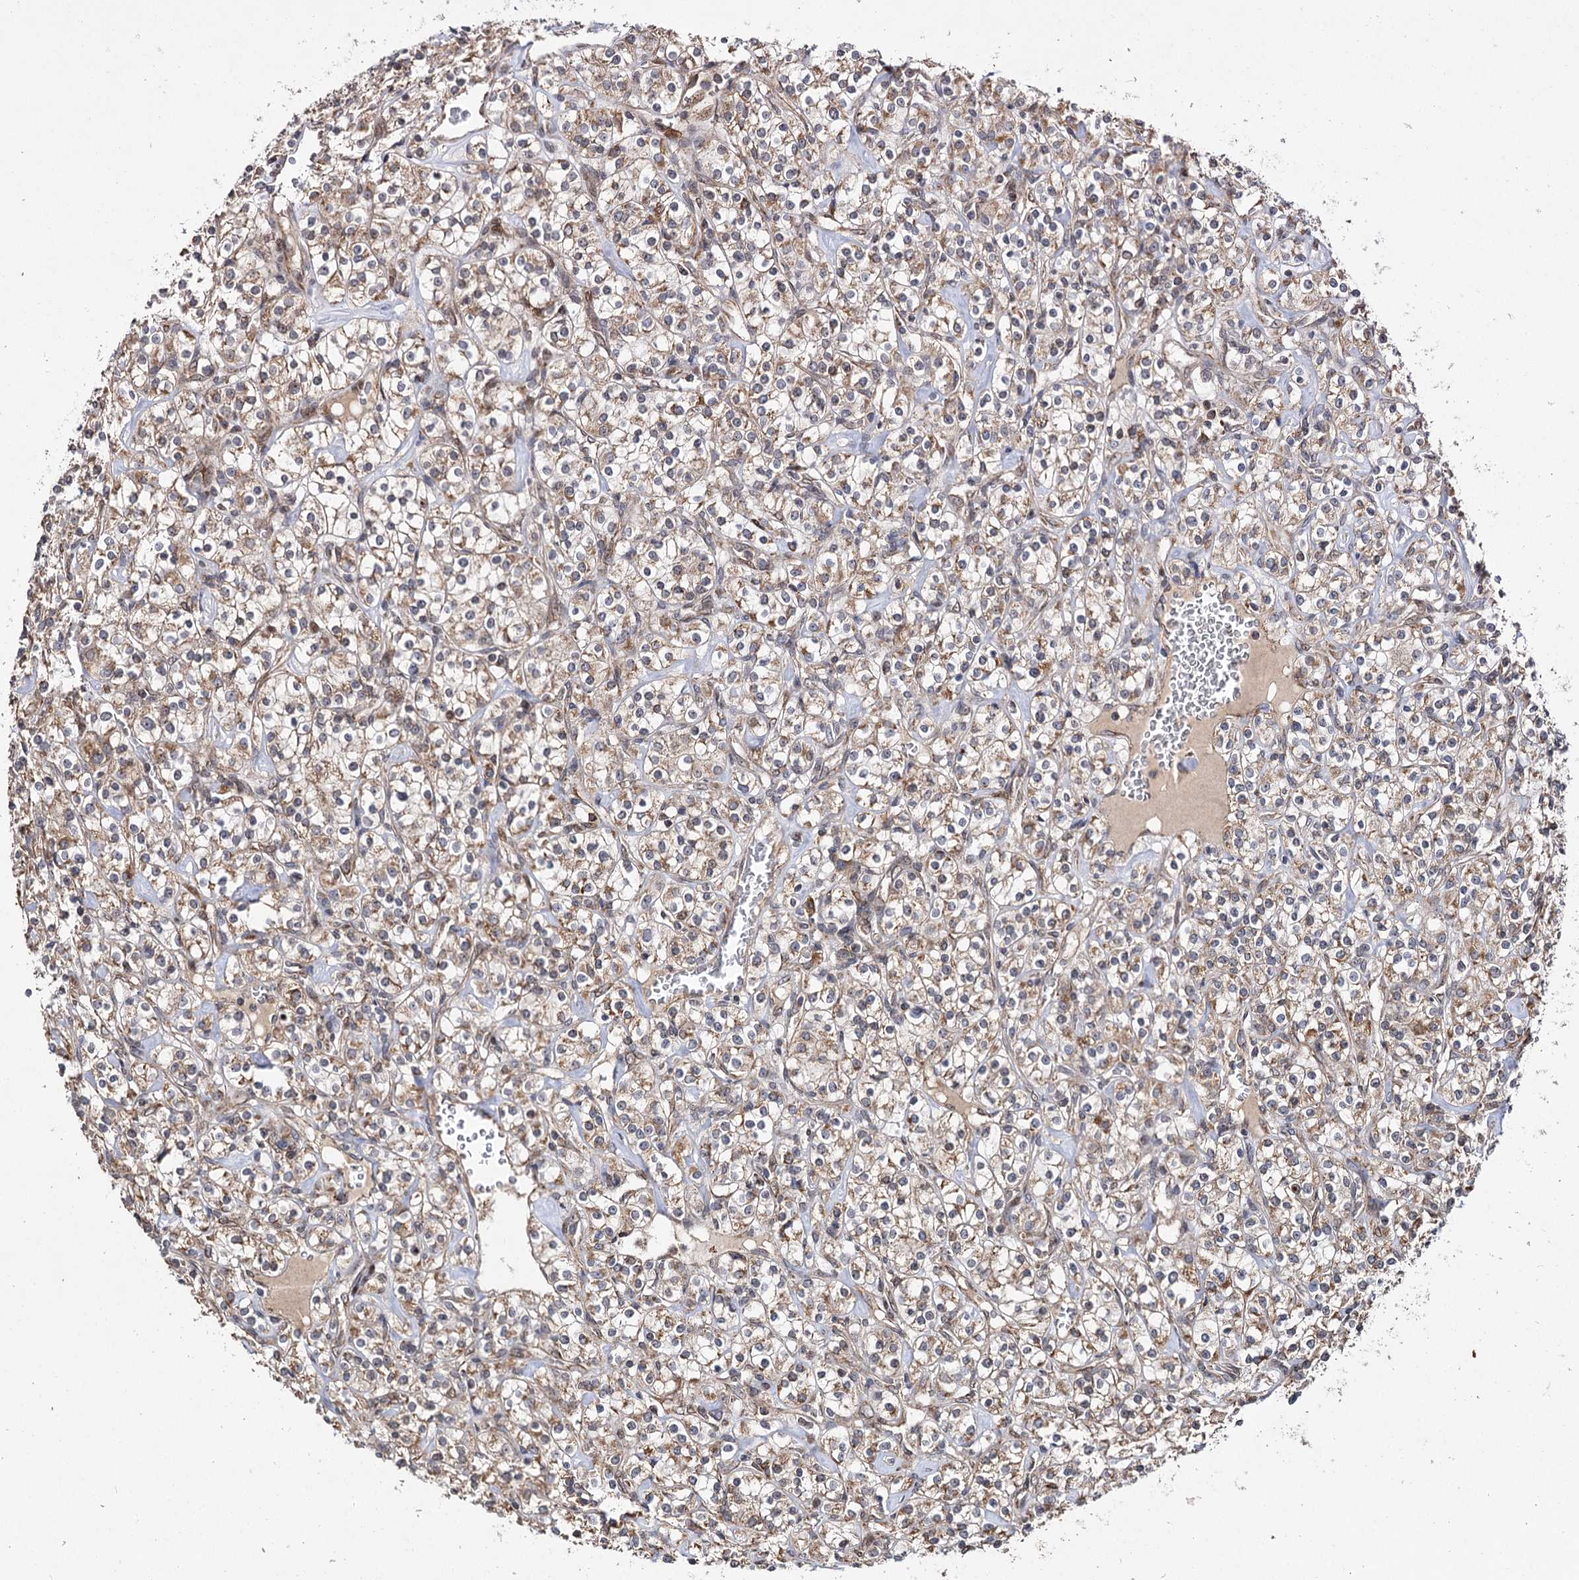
{"staining": {"intensity": "weak", "quantity": ">75%", "location": "cytoplasmic/membranous"}, "tissue": "renal cancer", "cell_type": "Tumor cells", "image_type": "cancer", "snomed": [{"axis": "morphology", "description": "Adenocarcinoma, NOS"}, {"axis": "topography", "description": "Kidney"}], "caption": "Immunohistochemical staining of renal cancer demonstrates weak cytoplasmic/membranous protein expression in approximately >75% of tumor cells.", "gene": "CEP76", "patient": {"sex": "male", "age": 77}}